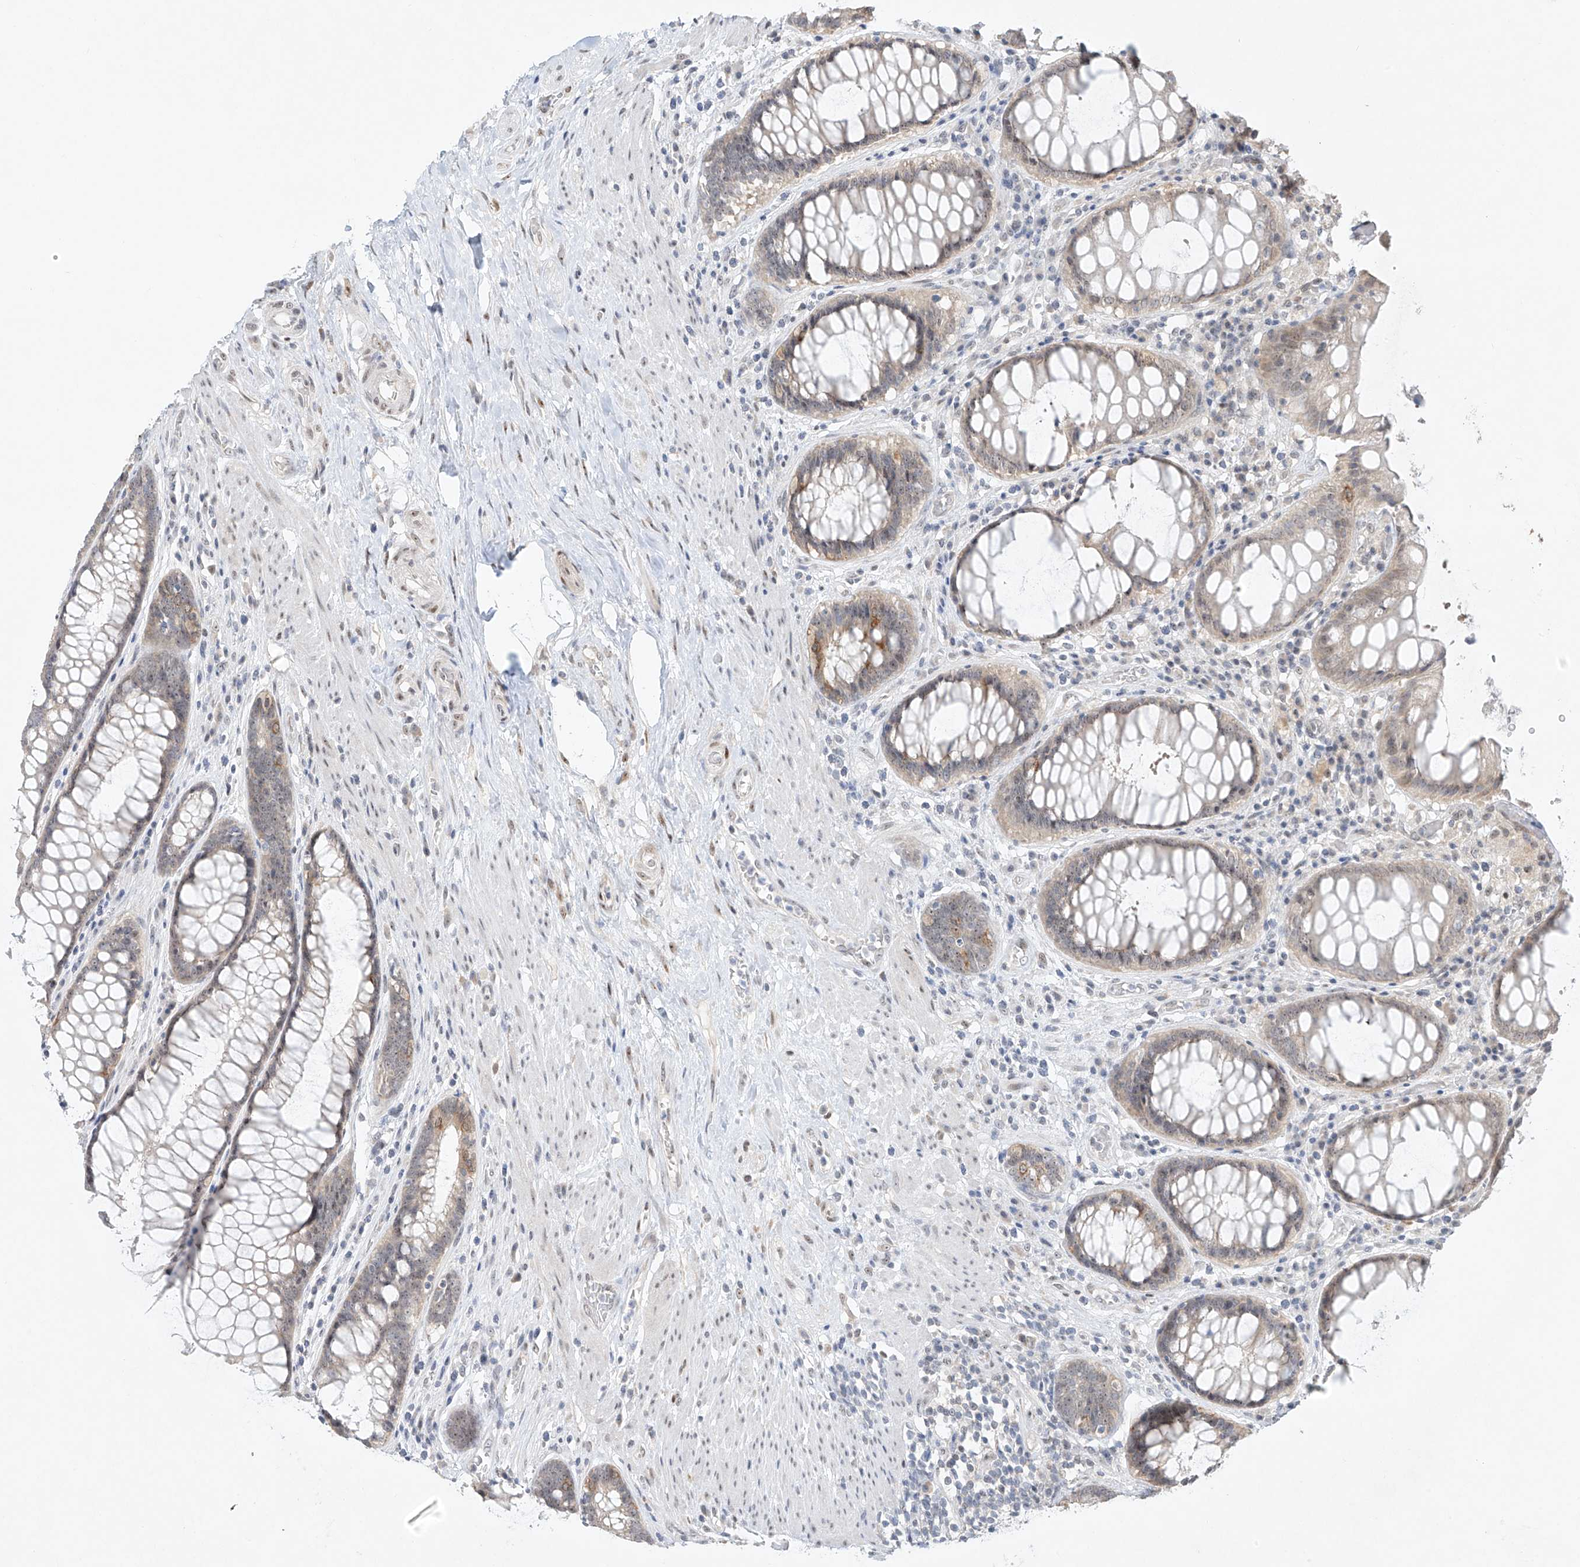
{"staining": {"intensity": "weak", "quantity": "25%-75%", "location": "cytoplasmic/membranous,nuclear"}, "tissue": "rectum", "cell_type": "Glandular cells", "image_type": "normal", "snomed": [{"axis": "morphology", "description": "Normal tissue, NOS"}, {"axis": "topography", "description": "Rectum"}], "caption": "Immunohistochemistry (IHC) histopathology image of benign rectum: human rectum stained using immunohistochemistry displays low levels of weak protein expression localized specifically in the cytoplasmic/membranous,nuclear of glandular cells, appearing as a cytoplasmic/membranous,nuclear brown color.", "gene": "TASP1", "patient": {"sex": "male", "age": 64}}